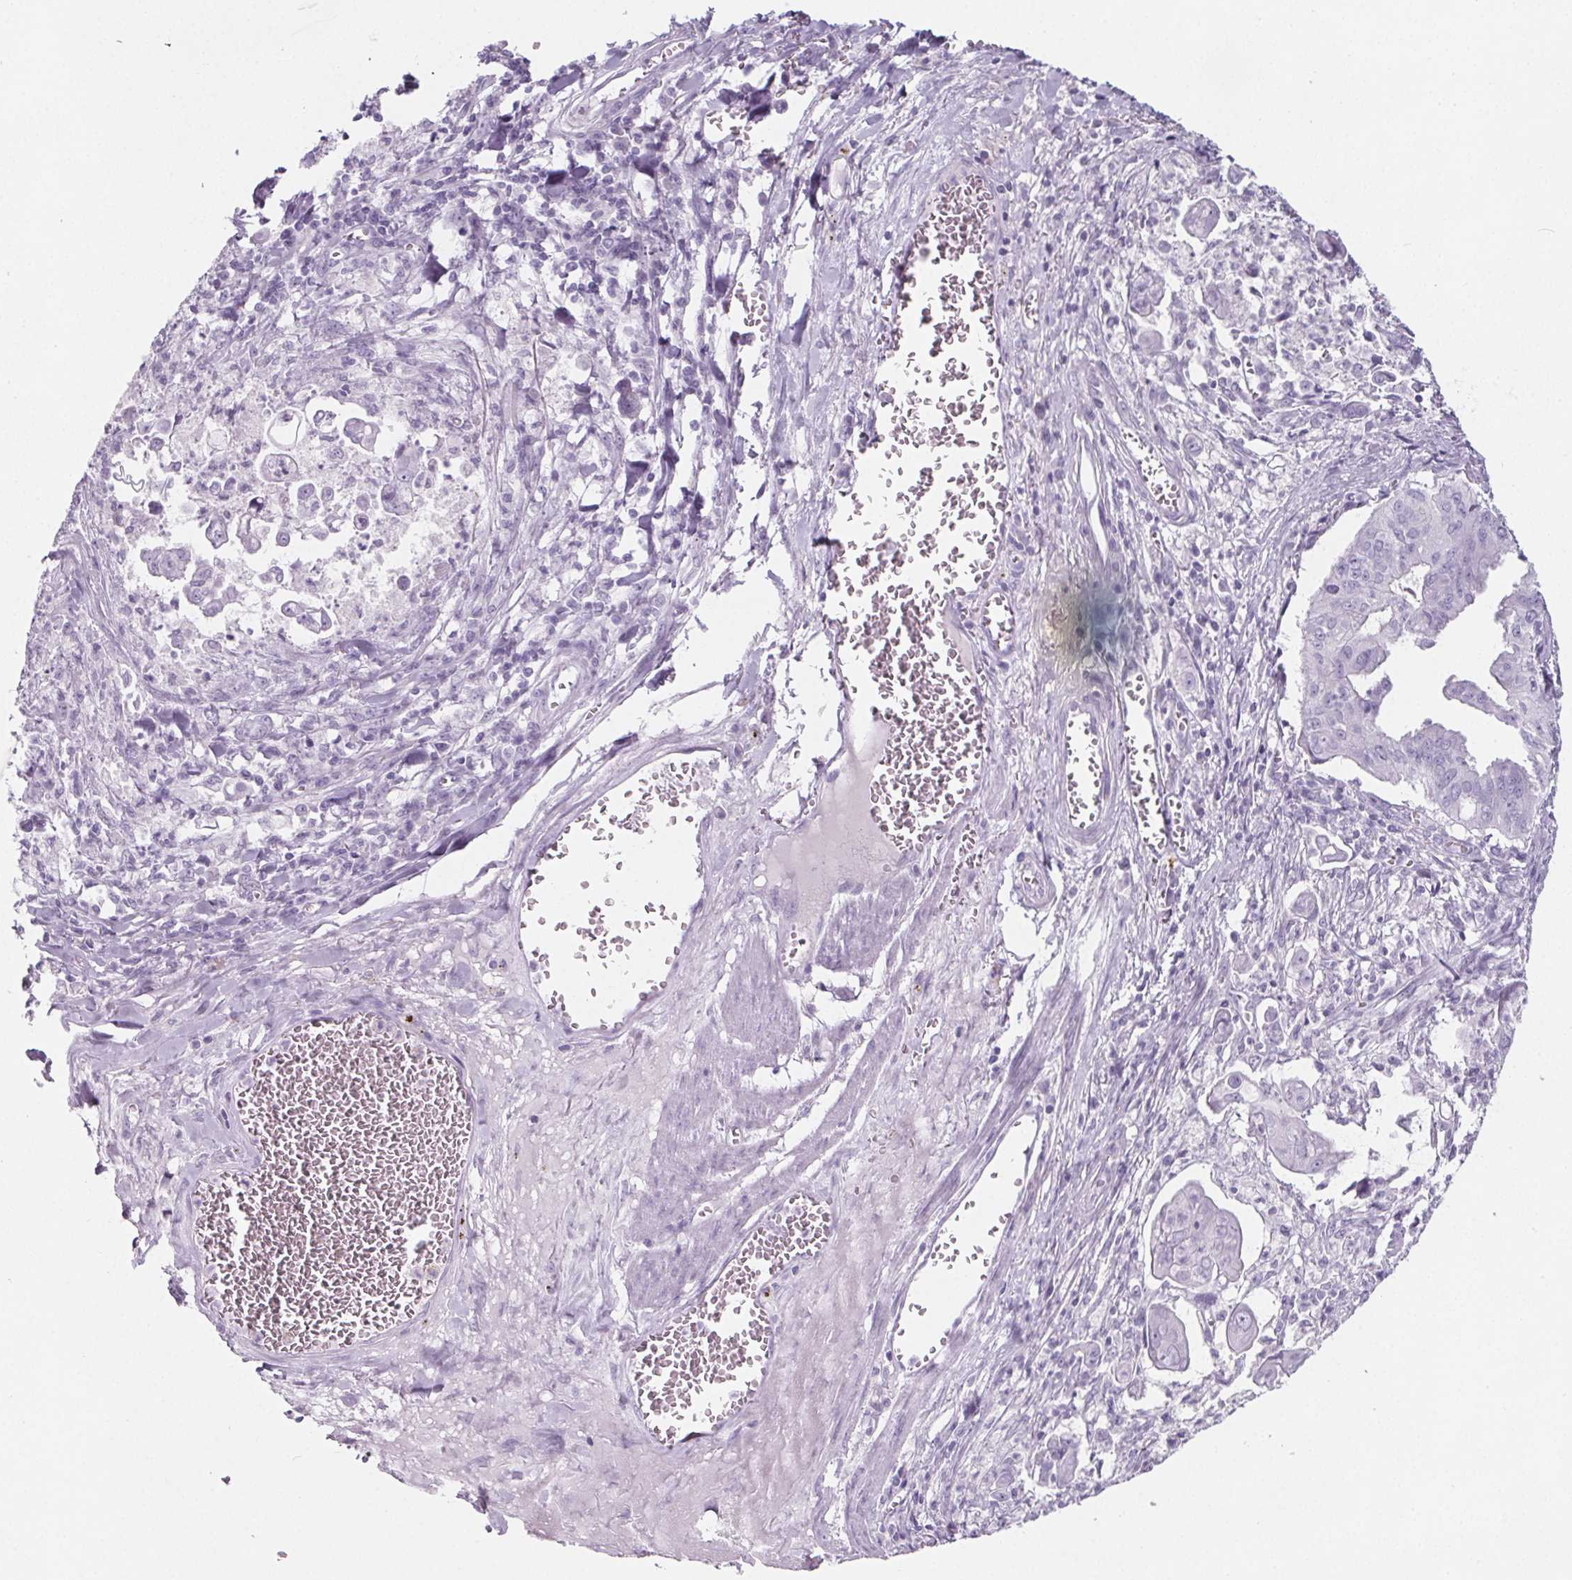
{"staining": {"intensity": "negative", "quantity": "none", "location": "none"}, "tissue": "stomach cancer", "cell_type": "Tumor cells", "image_type": "cancer", "snomed": [{"axis": "morphology", "description": "Adenocarcinoma, NOS"}, {"axis": "topography", "description": "Stomach, upper"}], "caption": "Immunohistochemical staining of human stomach cancer (adenocarcinoma) exhibits no significant expression in tumor cells. The staining was performed using DAB (3,3'-diaminobenzidine) to visualize the protein expression in brown, while the nuclei were stained in blue with hematoxylin (Magnification: 20x).", "gene": "ADRB1", "patient": {"sex": "male", "age": 80}}